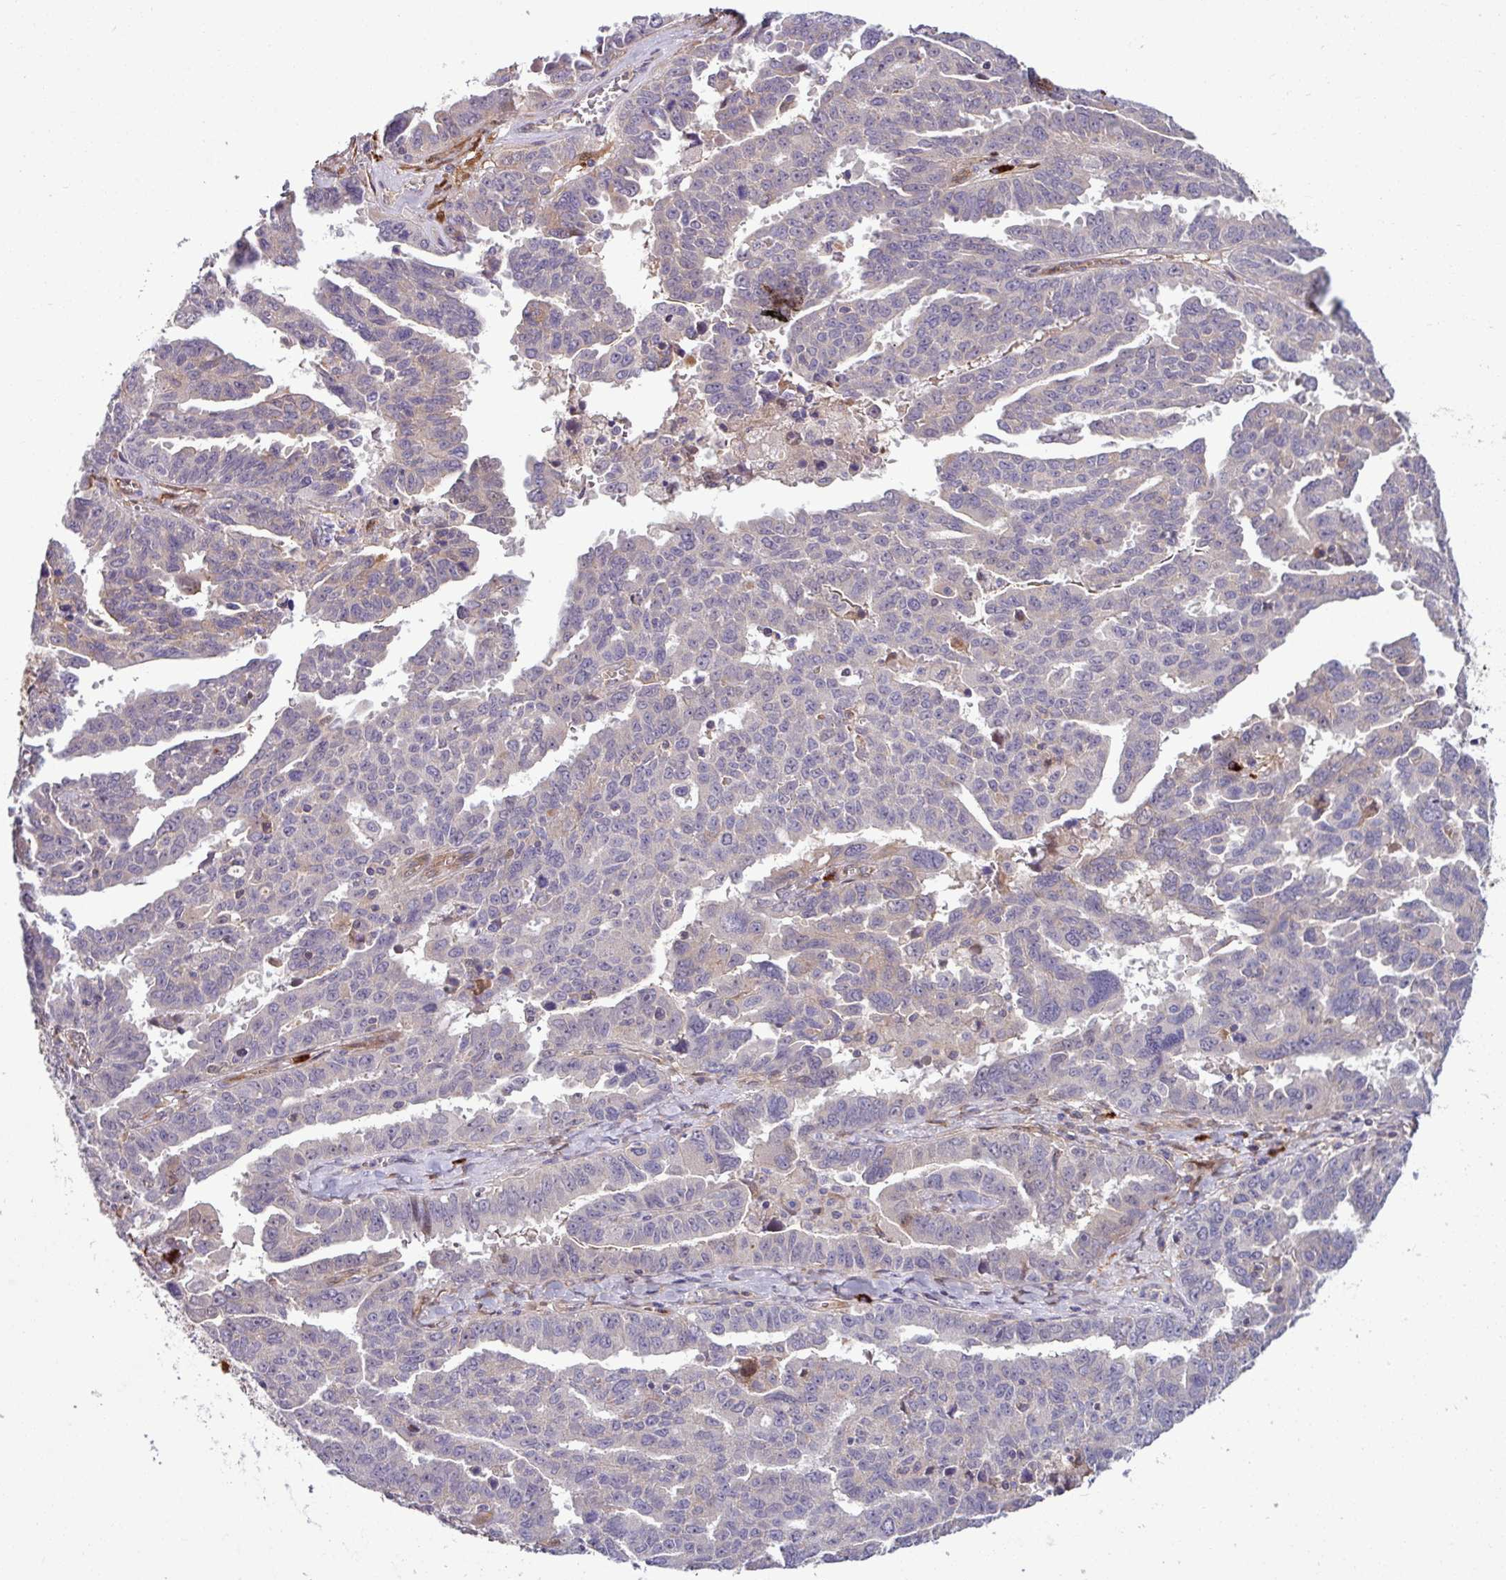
{"staining": {"intensity": "negative", "quantity": "none", "location": "none"}, "tissue": "ovarian cancer", "cell_type": "Tumor cells", "image_type": "cancer", "snomed": [{"axis": "morphology", "description": "Adenocarcinoma, NOS"}, {"axis": "morphology", "description": "Carcinoma, endometroid"}, {"axis": "topography", "description": "Ovary"}], "caption": "Immunohistochemistry micrograph of endometroid carcinoma (ovarian) stained for a protein (brown), which shows no staining in tumor cells. (DAB IHC, high magnification).", "gene": "B4GALNT4", "patient": {"sex": "female", "age": 72}}